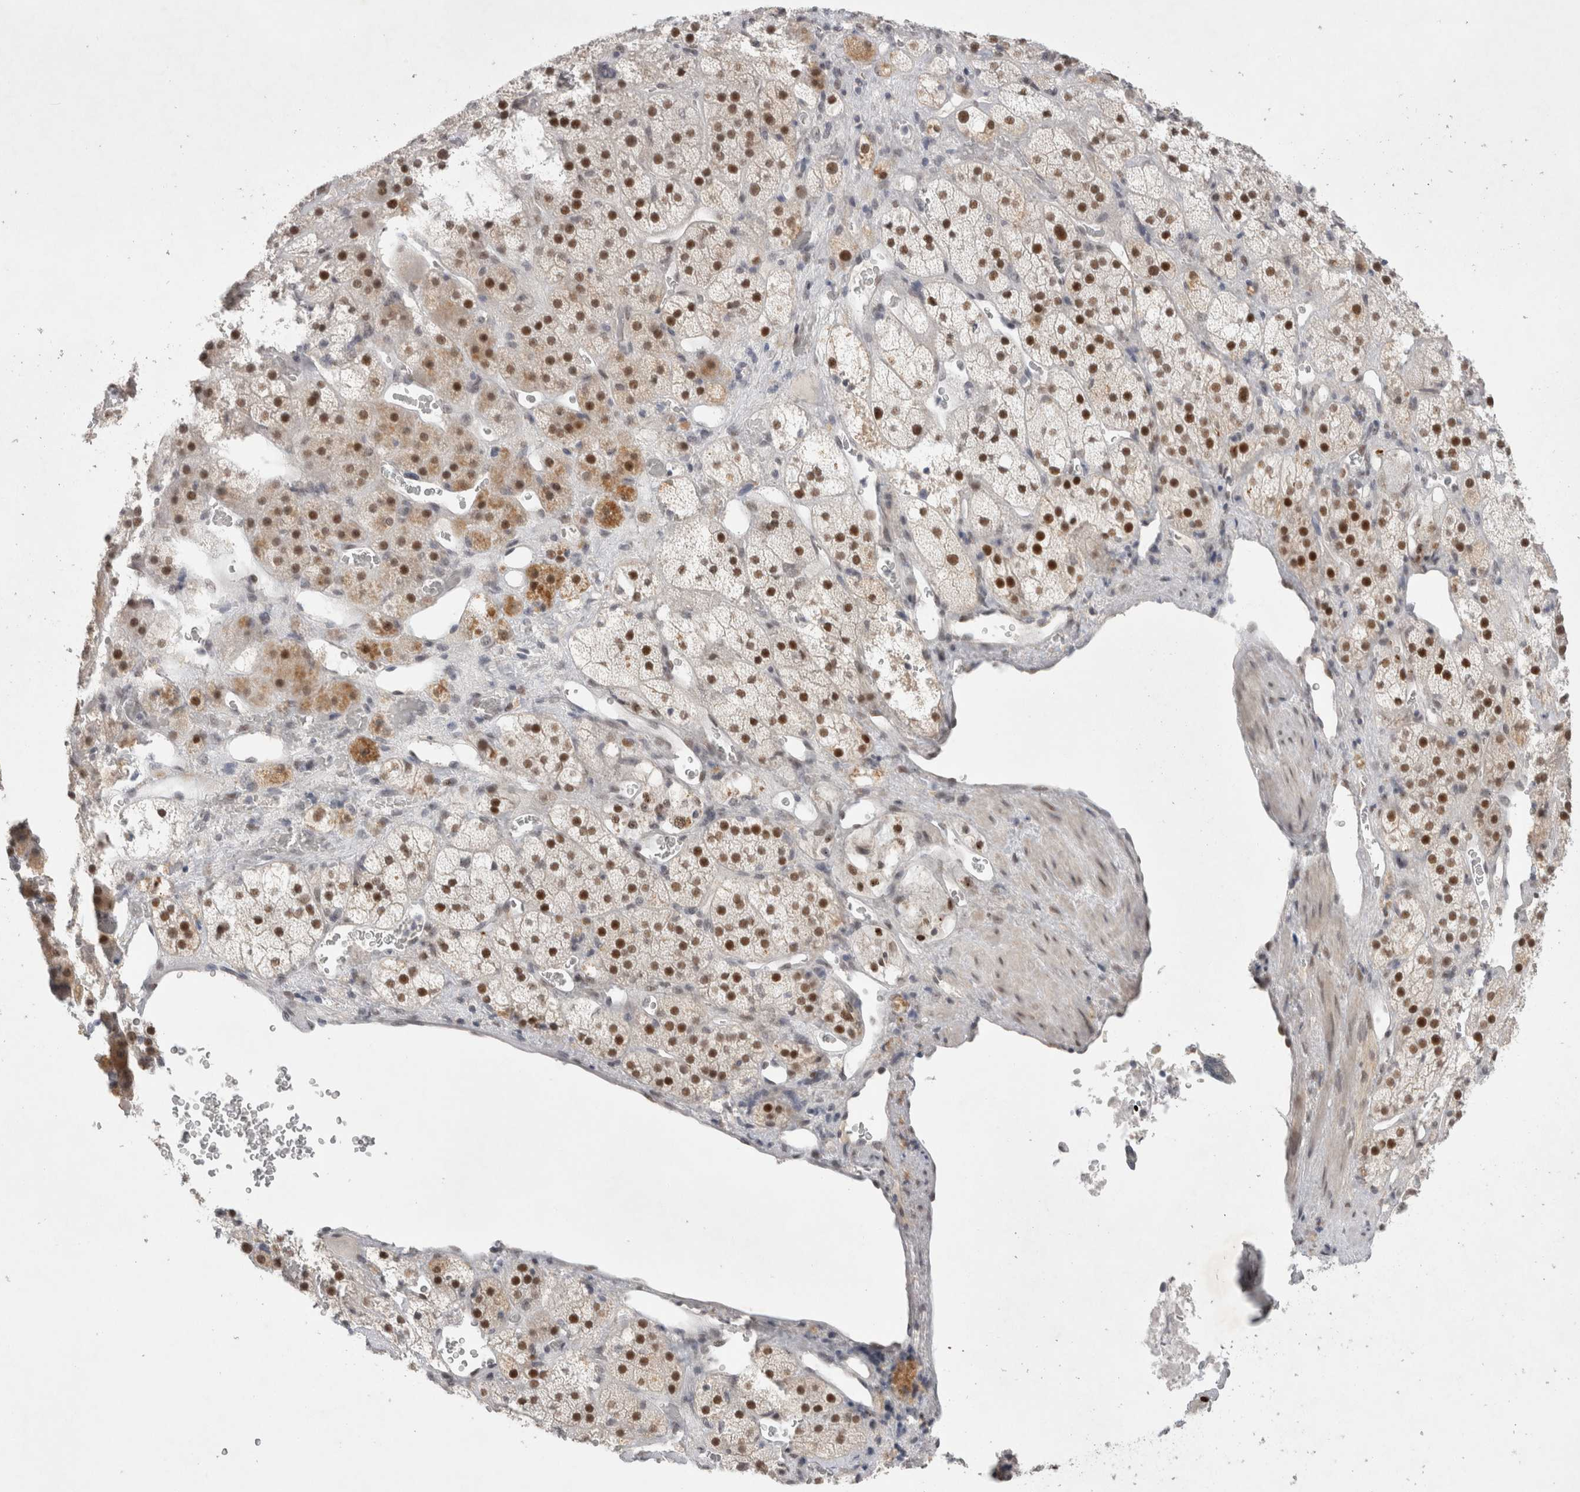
{"staining": {"intensity": "strong", "quantity": ">75%", "location": "nuclear"}, "tissue": "adrenal gland", "cell_type": "Glandular cells", "image_type": "normal", "snomed": [{"axis": "morphology", "description": "Normal tissue, NOS"}, {"axis": "topography", "description": "Adrenal gland"}], "caption": "This micrograph exhibits immunohistochemistry (IHC) staining of normal human adrenal gland, with high strong nuclear expression in about >75% of glandular cells.", "gene": "RECQL4", "patient": {"sex": "male", "age": 57}}